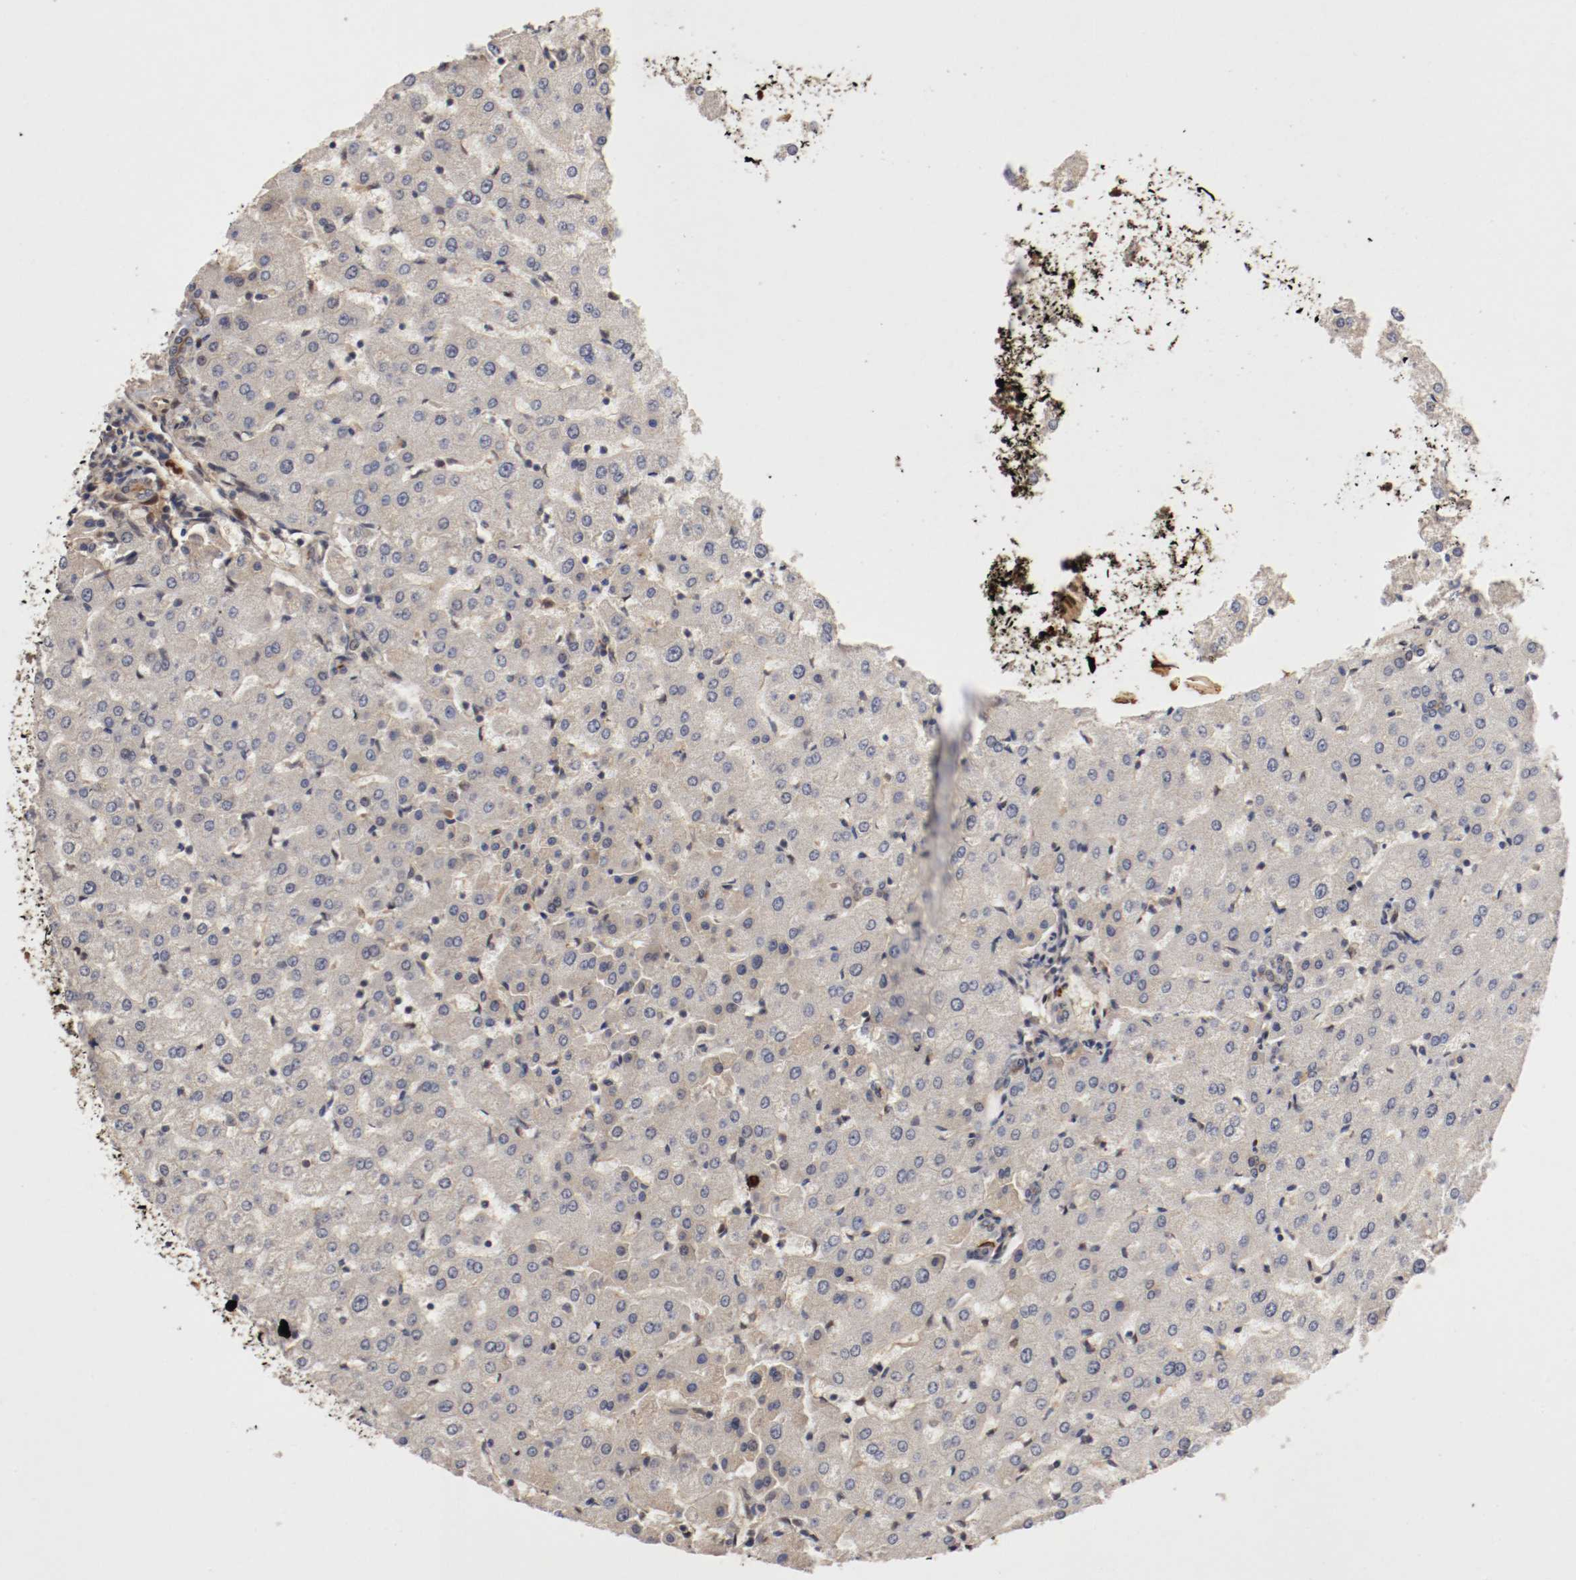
{"staining": {"intensity": "weak", "quantity": "25%-75%", "location": "cytoplasmic/membranous"}, "tissue": "liver", "cell_type": "Cholangiocytes", "image_type": "normal", "snomed": [{"axis": "morphology", "description": "Normal tissue, NOS"}, {"axis": "morphology", "description": "Fibrosis, NOS"}, {"axis": "topography", "description": "Liver"}], "caption": "Weak cytoplasmic/membranous protein staining is identified in approximately 25%-75% of cholangiocytes in liver.", "gene": "DNMT3B", "patient": {"sex": "female", "age": 29}}